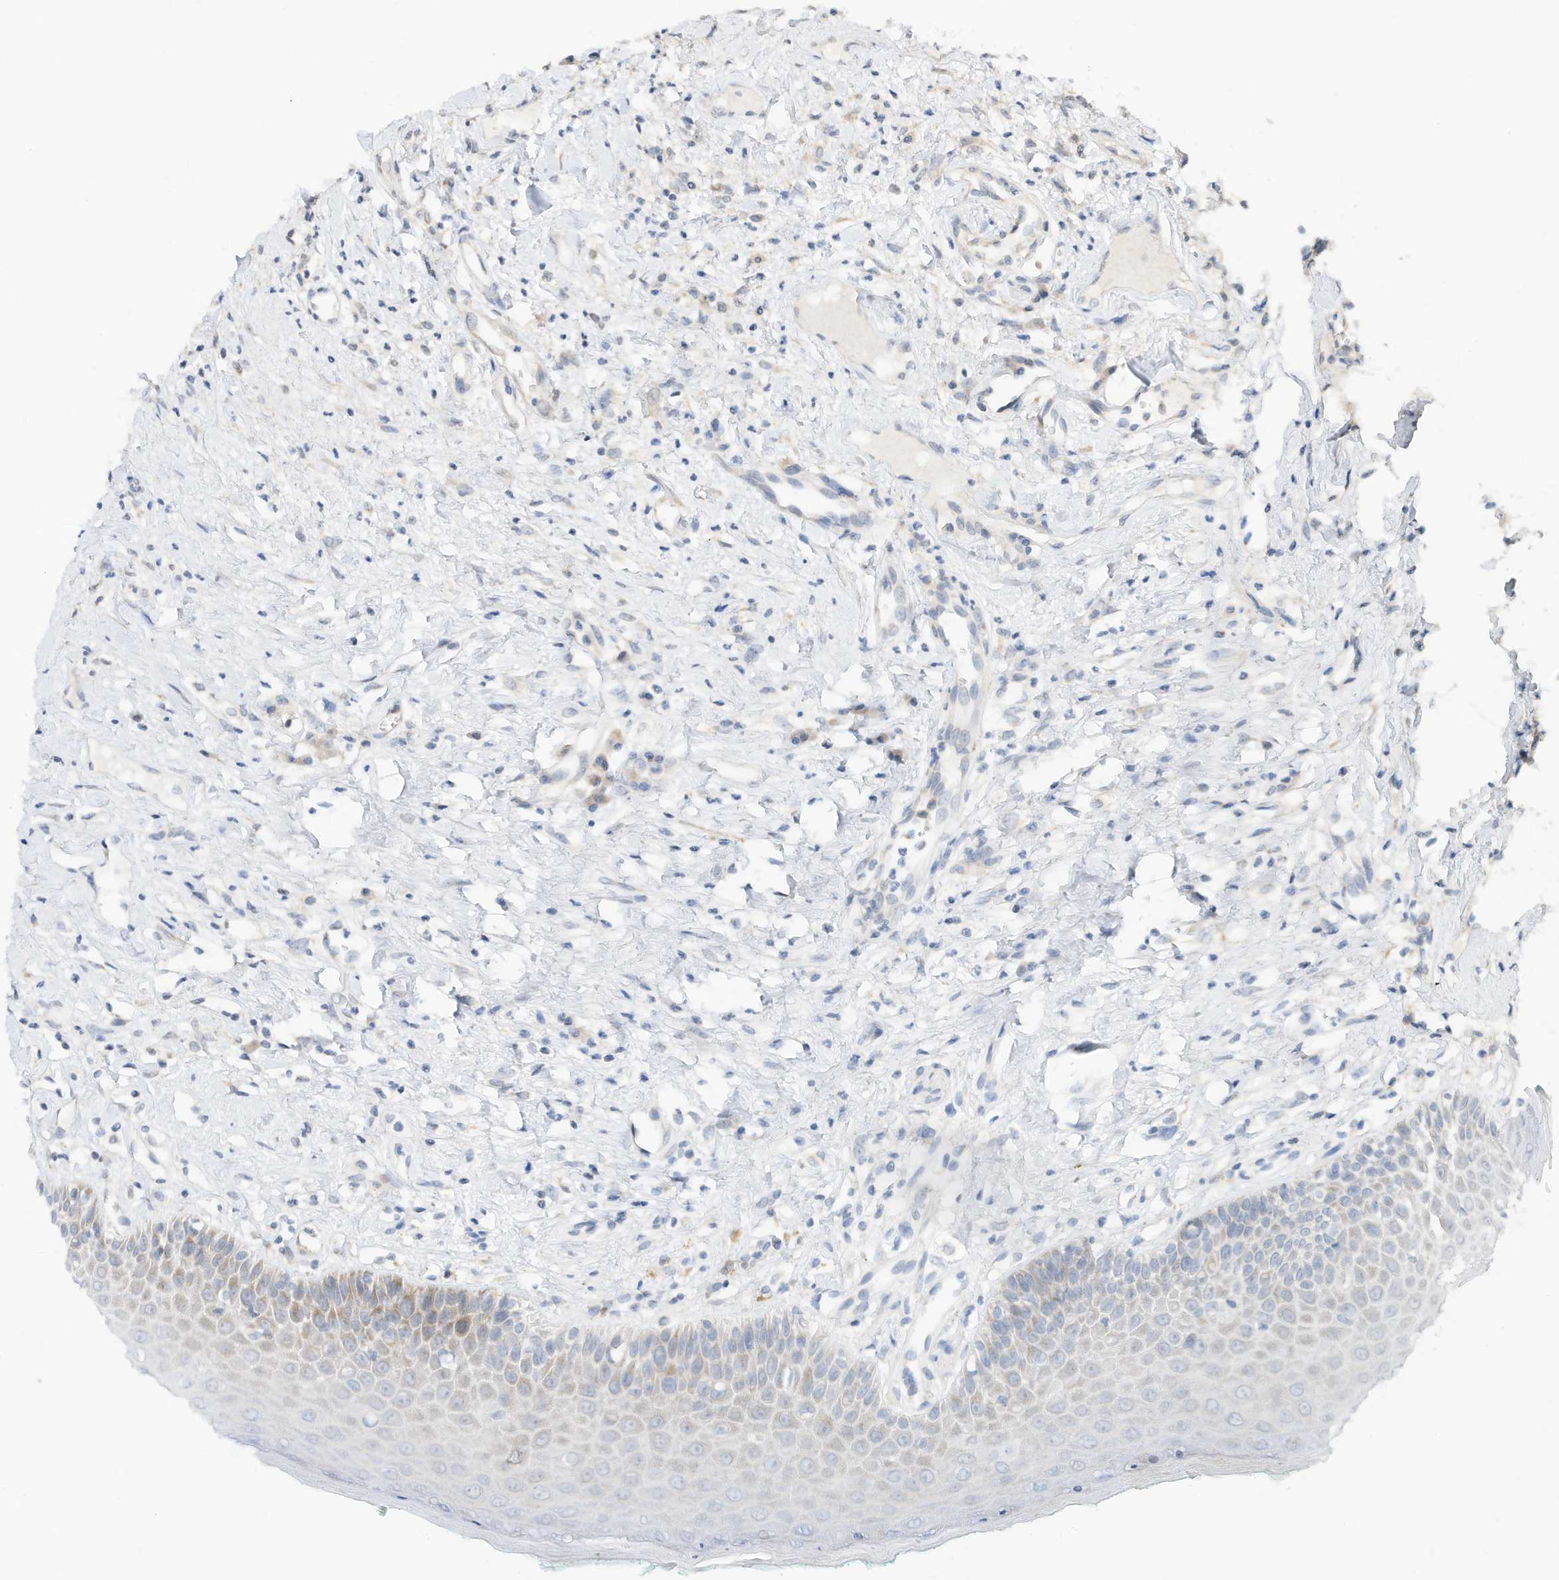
{"staining": {"intensity": "weak", "quantity": "<25%", "location": "cytoplasmic/membranous"}, "tissue": "oral mucosa", "cell_type": "Squamous epithelial cells", "image_type": "normal", "snomed": [{"axis": "morphology", "description": "Normal tissue, NOS"}, {"axis": "topography", "description": "Oral tissue"}], "caption": "Image shows no significant protein expression in squamous epithelial cells of normal oral mucosa. (DAB (3,3'-diaminobenzidine) immunohistochemistry (IHC), high magnification).", "gene": "CAGE1", "patient": {"sex": "female", "age": 70}}